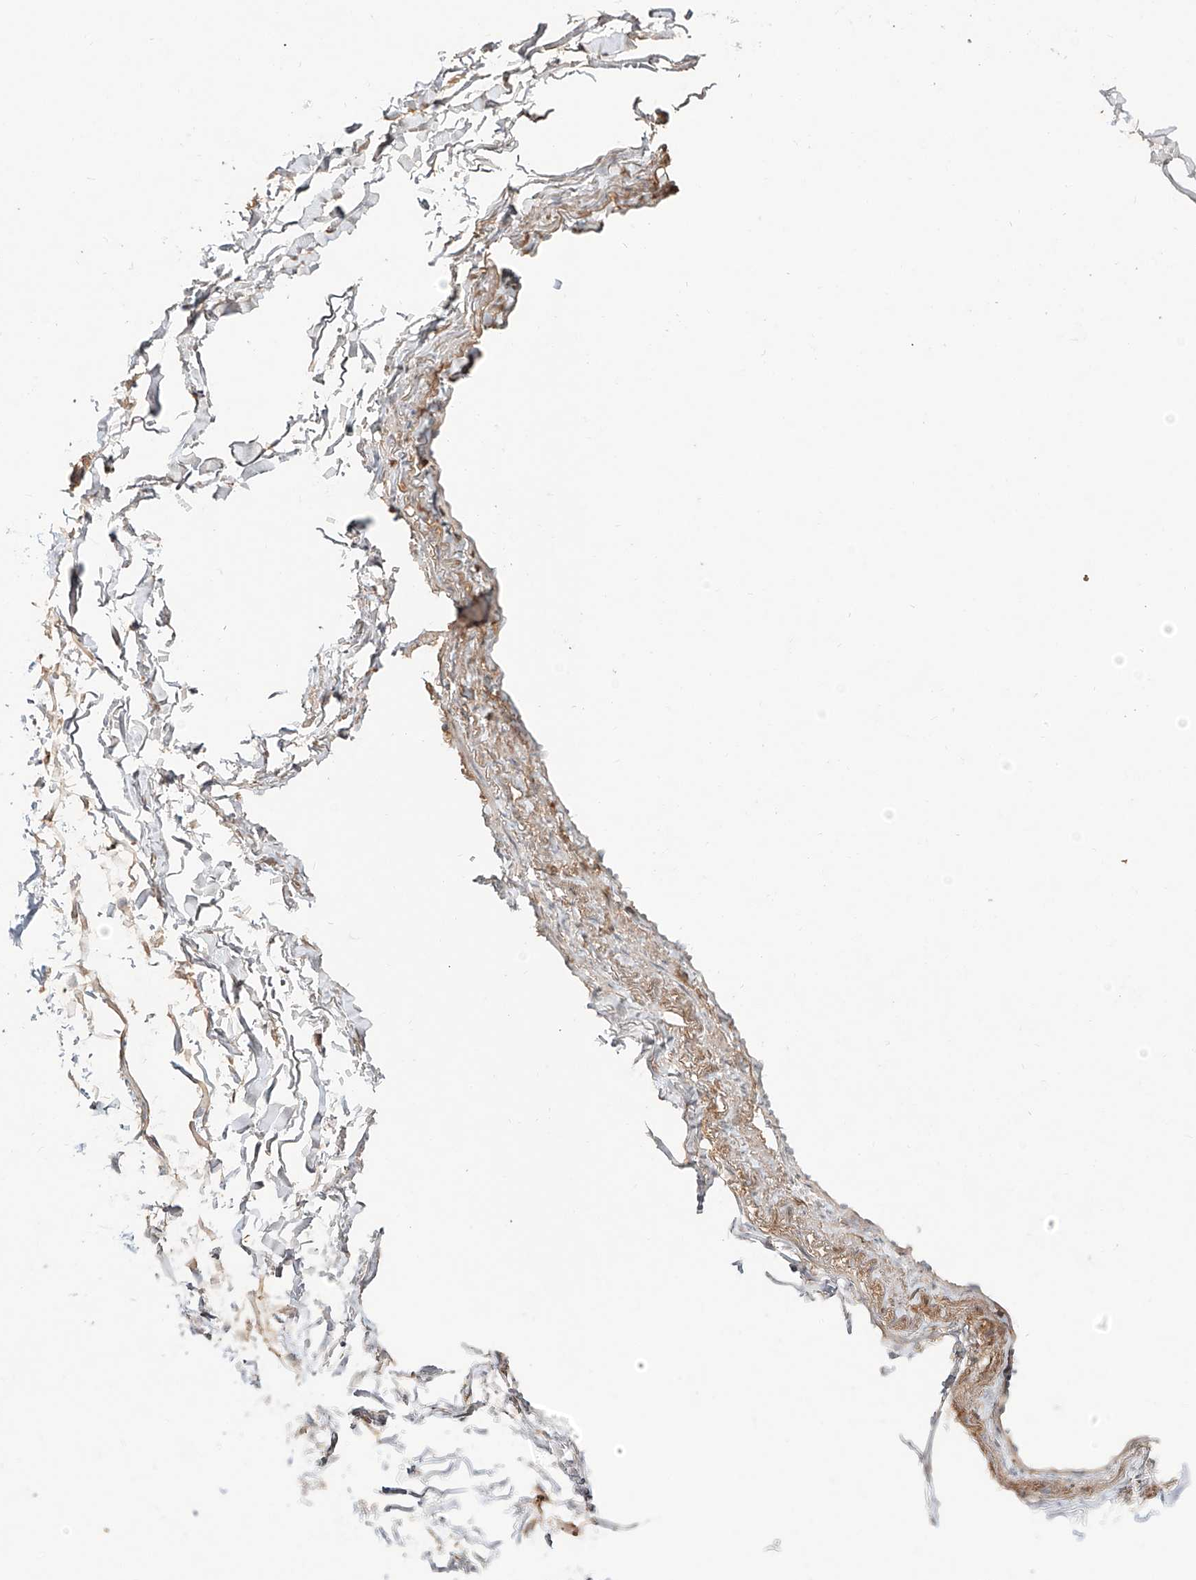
{"staining": {"intensity": "weak", "quantity": ">75%", "location": "cytoplasmic/membranous"}, "tissue": "adipose tissue", "cell_type": "Adipocytes", "image_type": "normal", "snomed": [{"axis": "morphology", "description": "Normal tissue, NOS"}, {"axis": "topography", "description": "Cartilage tissue"}, {"axis": "topography", "description": "Bronchus"}], "caption": "Immunohistochemistry image of unremarkable adipose tissue: adipose tissue stained using immunohistochemistry exhibits low levels of weak protein expression localized specifically in the cytoplasmic/membranous of adipocytes, appearing as a cytoplasmic/membranous brown color.", "gene": "ERO1A", "patient": {"sex": "female", "age": 73}}